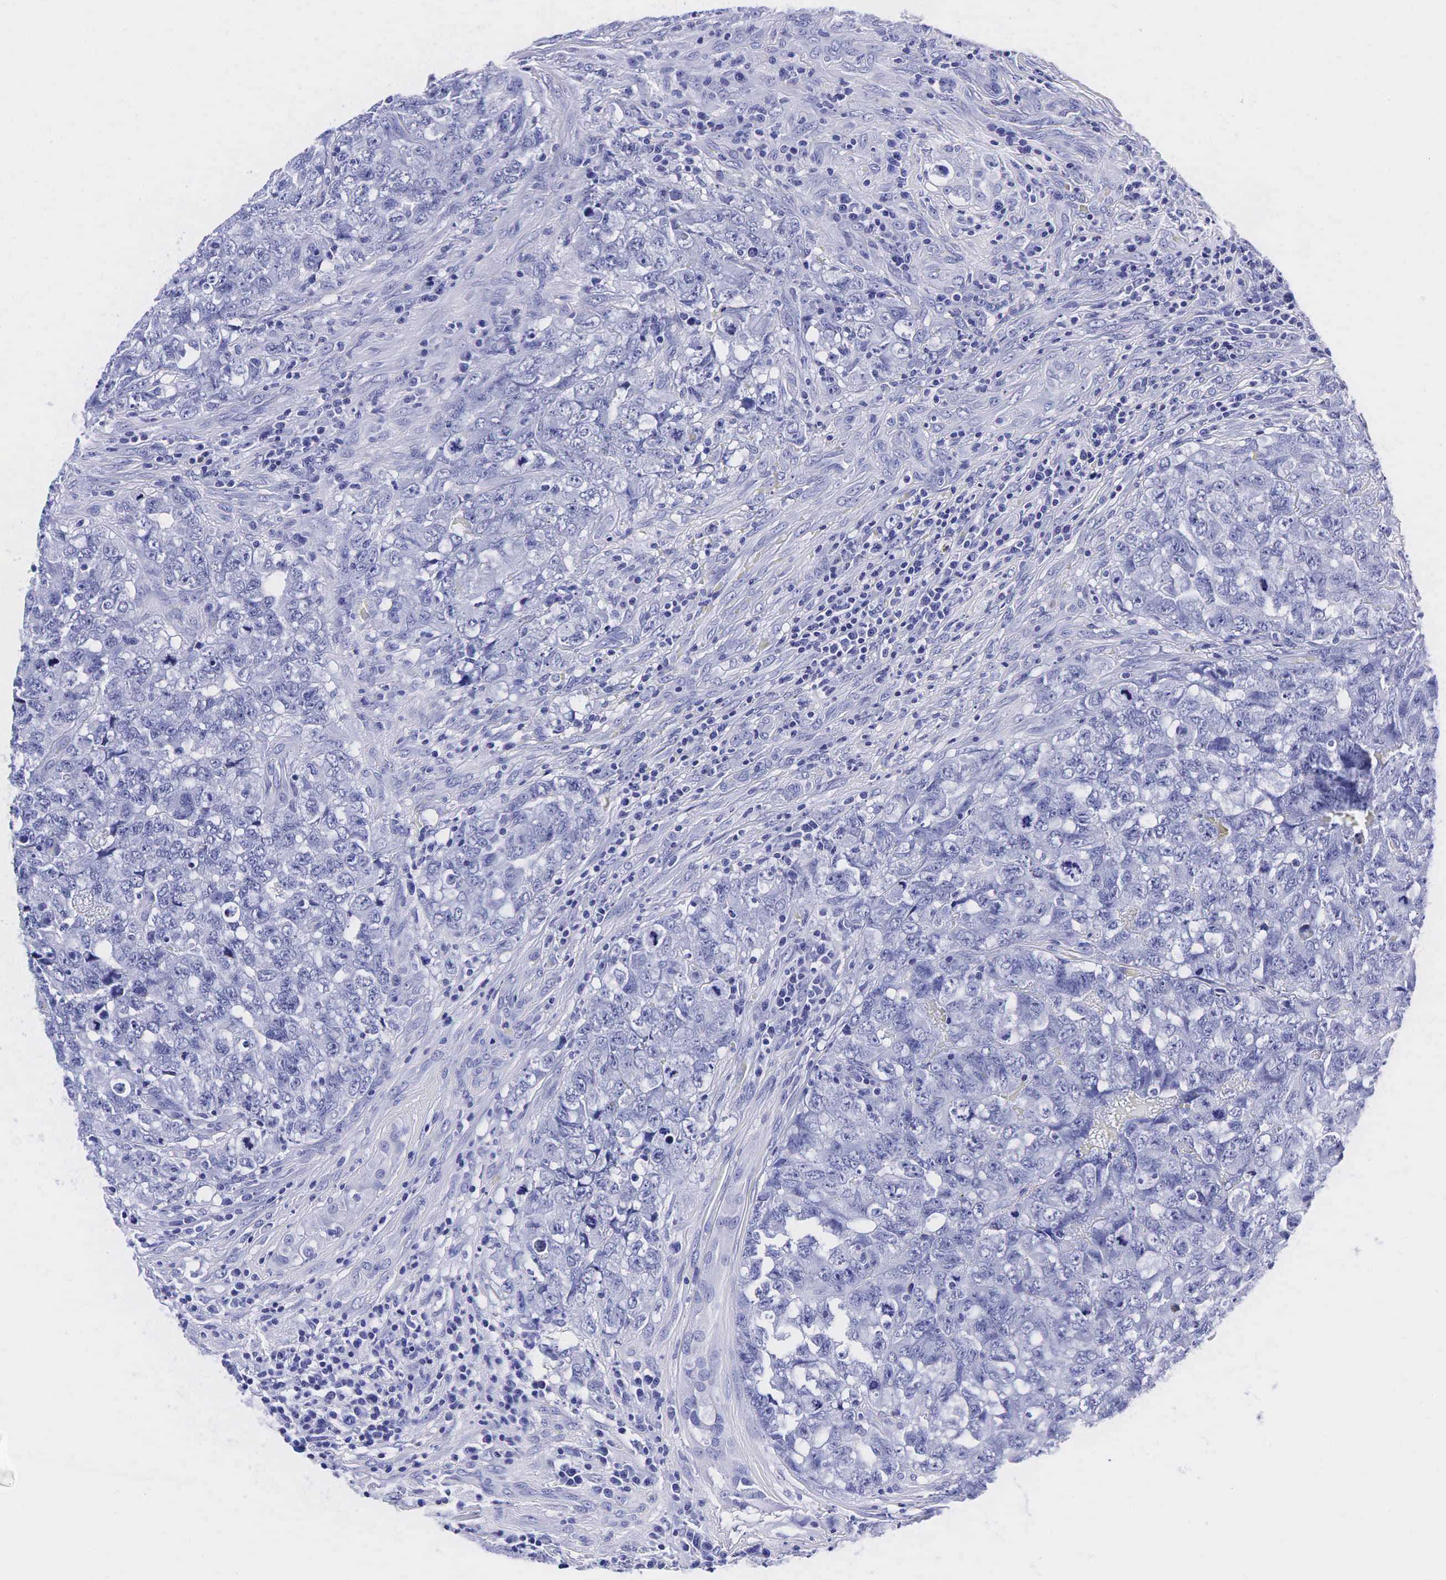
{"staining": {"intensity": "negative", "quantity": "none", "location": "none"}, "tissue": "testis cancer", "cell_type": "Tumor cells", "image_type": "cancer", "snomed": [{"axis": "morphology", "description": "Carcinoma, Embryonal, NOS"}, {"axis": "topography", "description": "Testis"}], "caption": "High power microscopy histopathology image of an IHC micrograph of testis embryonal carcinoma, revealing no significant positivity in tumor cells.", "gene": "KLK3", "patient": {"sex": "male", "age": 31}}